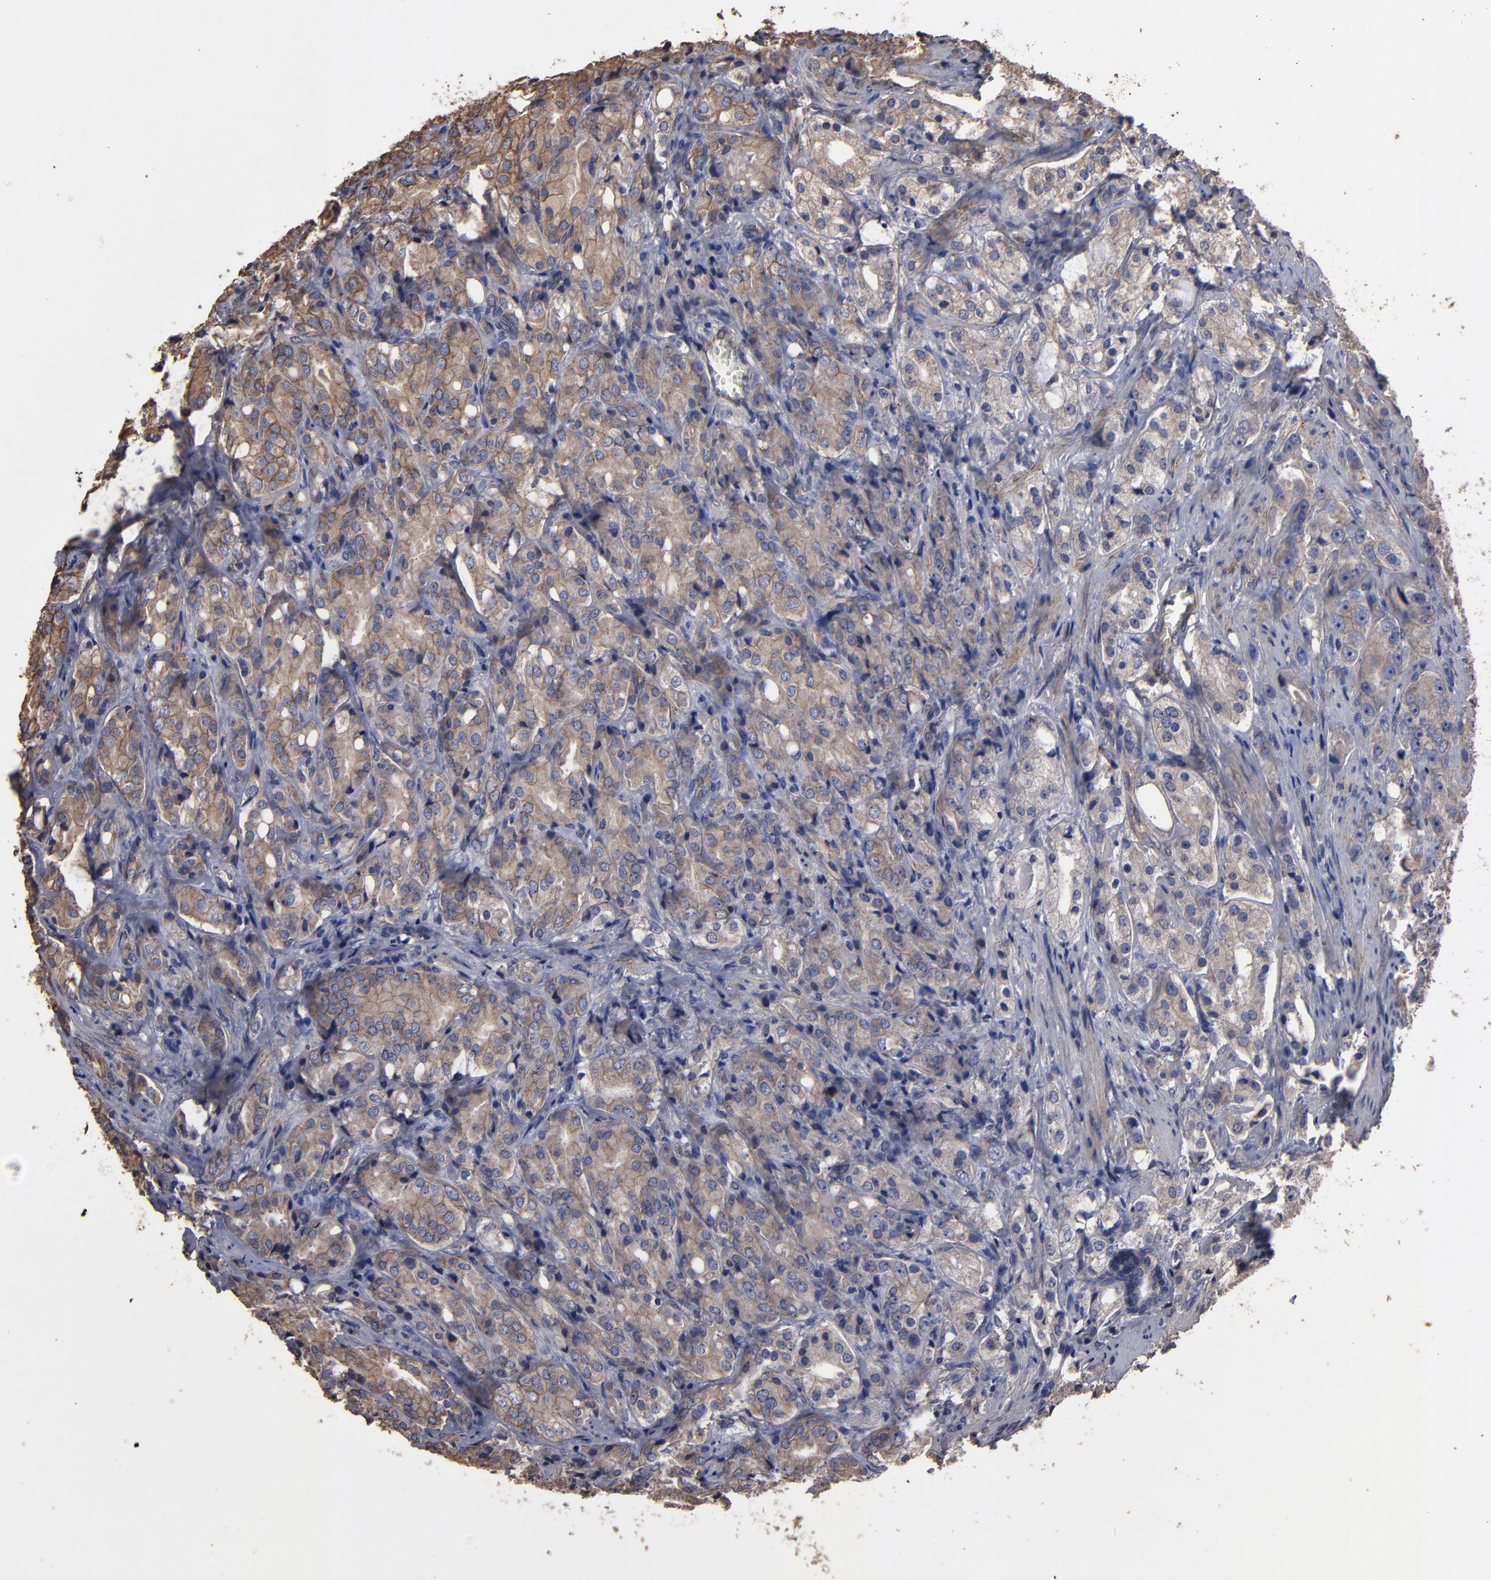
{"staining": {"intensity": "weak", "quantity": ">75%", "location": "cytoplasmic/membranous"}, "tissue": "prostate cancer", "cell_type": "Tumor cells", "image_type": "cancer", "snomed": [{"axis": "morphology", "description": "Adenocarcinoma, High grade"}, {"axis": "topography", "description": "Prostate"}], "caption": "Immunohistochemical staining of adenocarcinoma (high-grade) (prostate) reveals weak cytoplasmic/membranous protein expression in approximately >75% of tumor cells.", "gene": "DMD", "patient": {"sex": "male", "age": 68}}